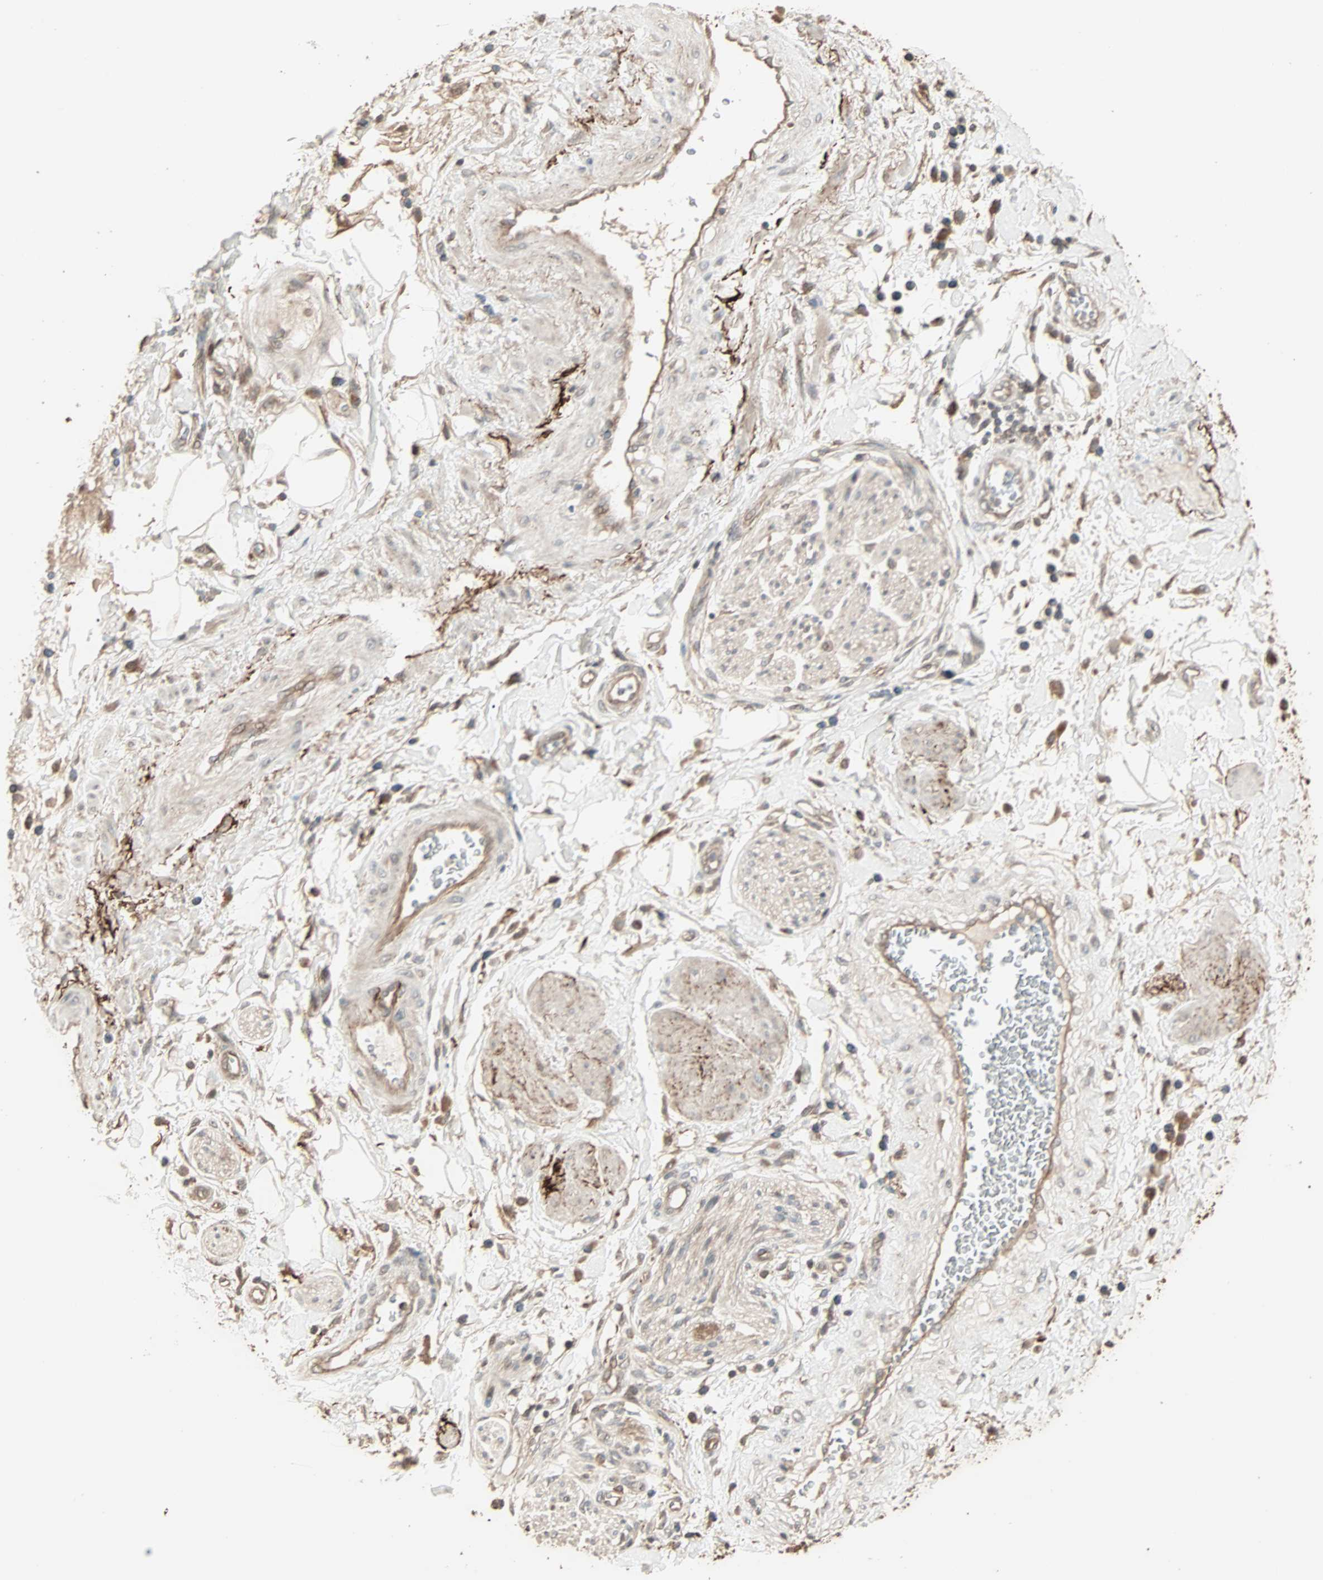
{"staining": {"intensity": "moderate", "quantity": ">75%", "location": "cytoplasmic/membranous"}, "tissue": "adipose tissue", "cell_type": "Adipocytes", "image_type": "normal", "snomed": [{"axis": "morphology", "description": "Normal tissue, NOS"}, {"axis": "topography", "description": "Soft tissue"}, {"axis": "topography", "description": "Peripheral nerve tissue"}], "caption": "Immunohistochemistry staining of normal adipose tissue, which reveals medium levels of moderate cytoplasmic/membranous staining in about >75% of adipocytes indicating moderate cytoplasmic/membranous protein positivity. The staining was performed using DAB (3,3'-diaminobenzidine) (brown) for protein detection and nuclei were counterstained in hematoxylin (blue).", "gene": "CALCRL", "patient": {"sex": "female", "age": 71}}